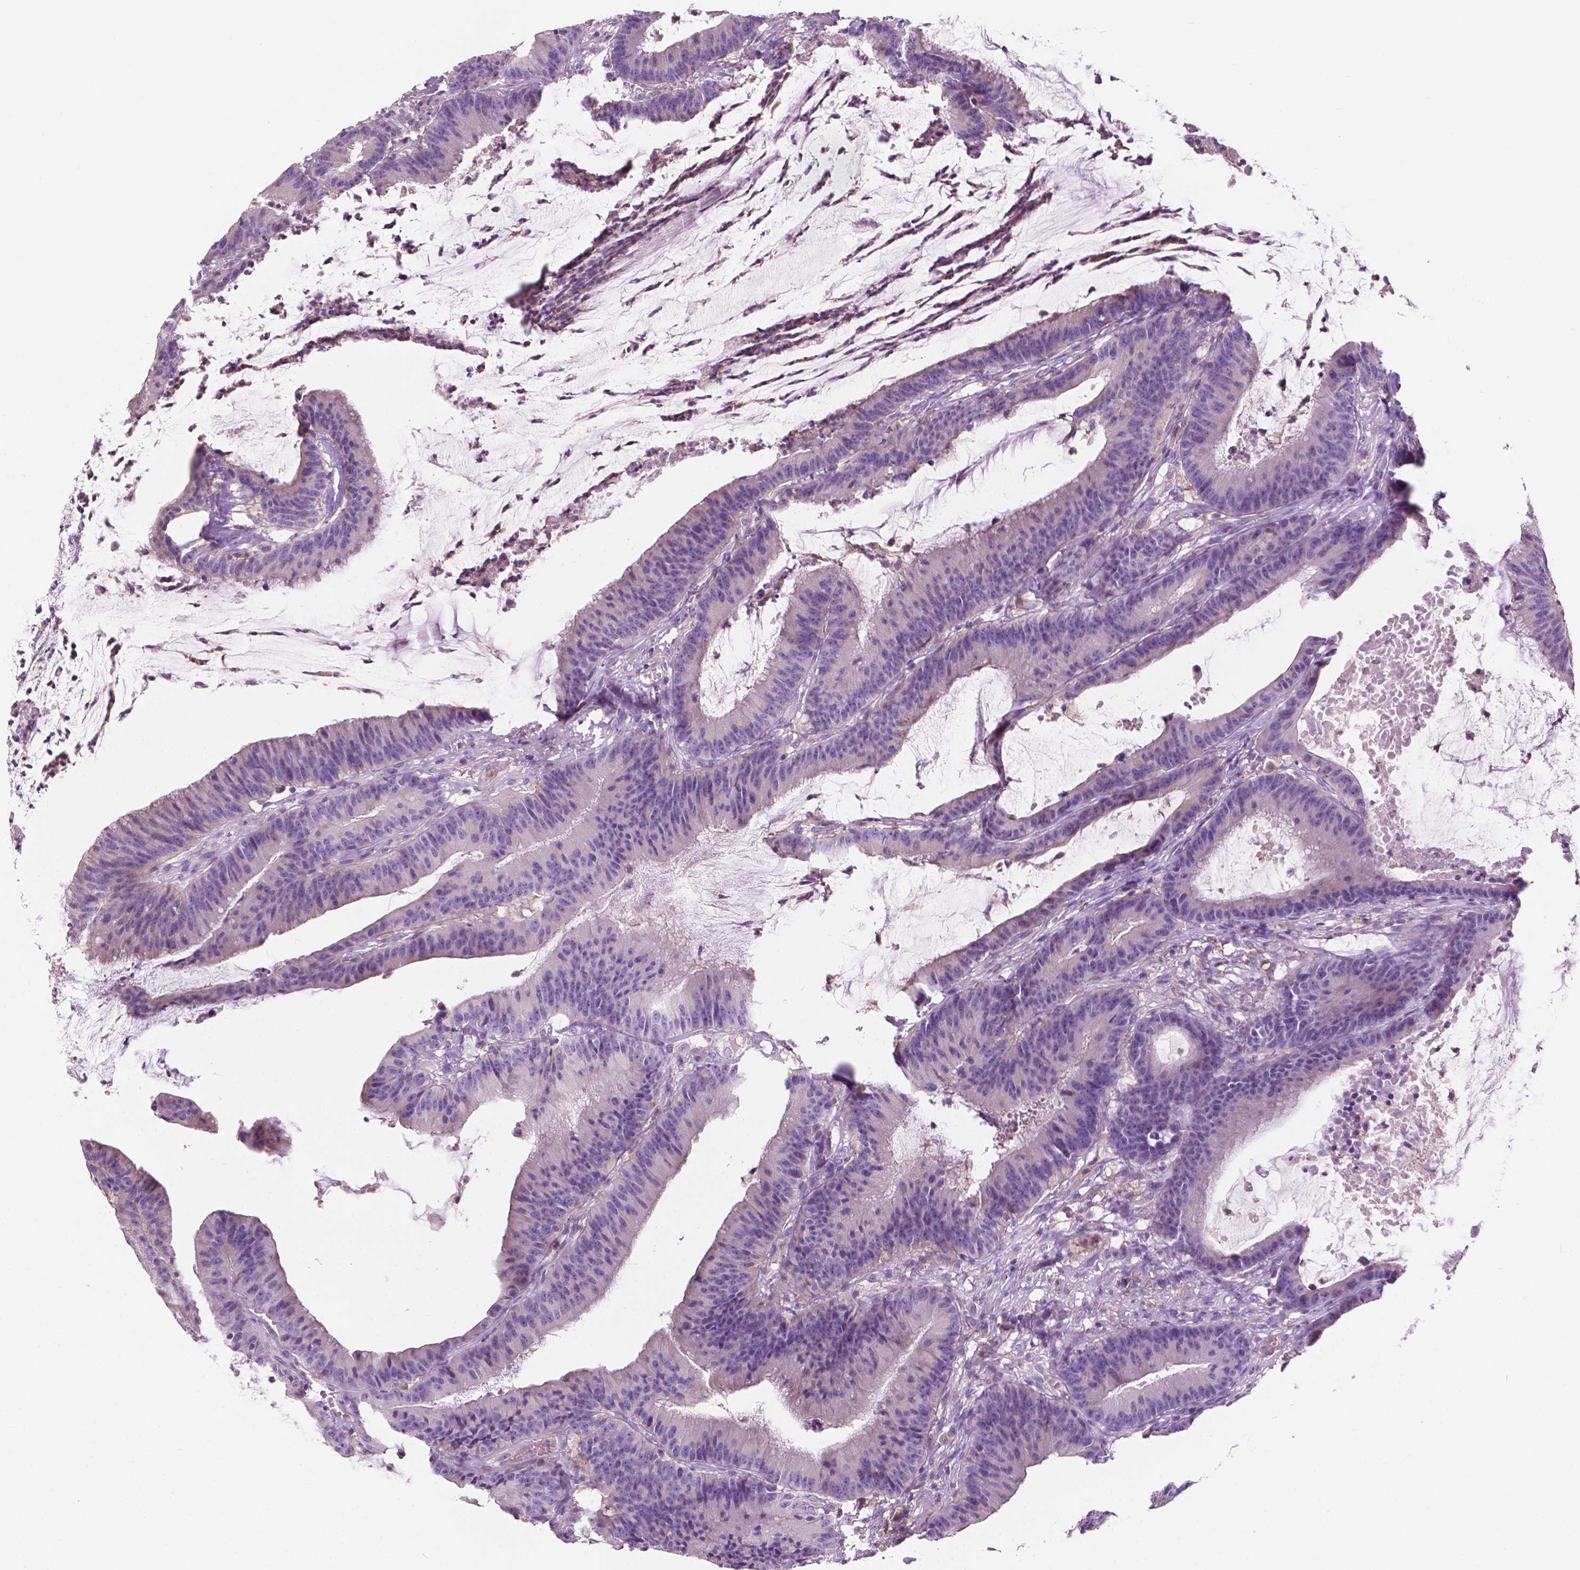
{"staining": {"intensity": "negative", "quantity": "none", "location": "none"}, "tissue": "colorectal cancer", "cell_type": "Tumor cells", "image_type": "cancer", "snomed": [{"axis": "morphology", "description": "Adenocarcinoma, NOS"}, {"axis": "topography", "description": "Colon"}], "caption": "DAB immunohistochemical staining of colorectal cancer demonstrates no significant positivity in tumor cells.", "gene": "SEMA4A", "patient": {"sex": "female", "age": 78}}